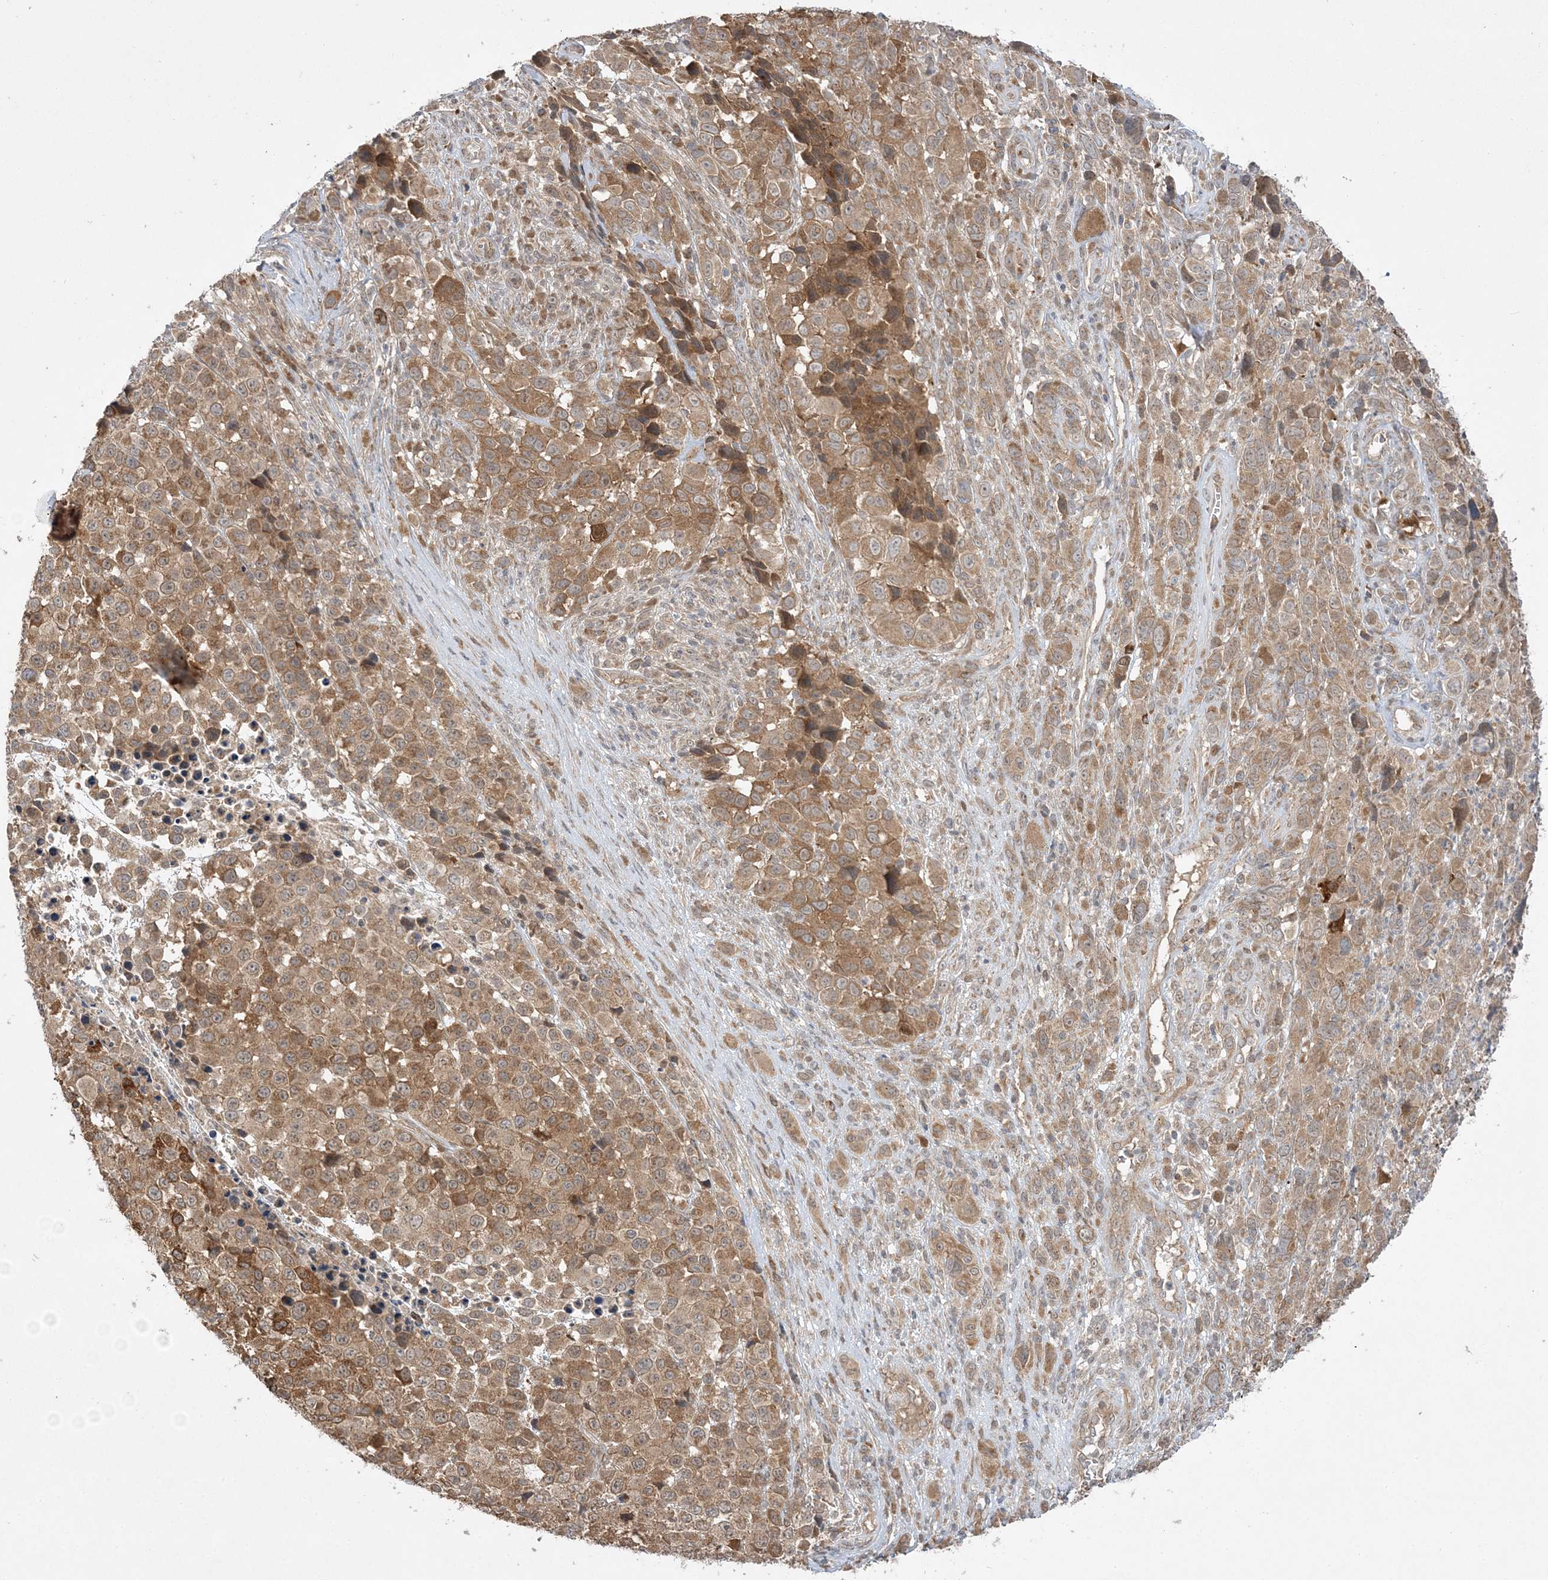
{"staining": {"intensity": "strong", "quantity": "25%-75%", "location": "cytoplasmic/membranous"}, "tissue": "melanoma", "cell_type": "Tumor cells", "image_type": "cancer", "snomed": [{"axis": "morphology", "description": "Malignant melanoma, NOS"}, {"axis": "topography", "description": "Skin of trunk"}], "caption": "IHC histopathology image of human malignant melanoma stained for a protein (brown), which reveals high levels of strong cytoplasmic/membranous expression in about 25%-75% of tumor cells.", "gene": "MMADHC", "patient": {"sex": "male", "age": 71}}